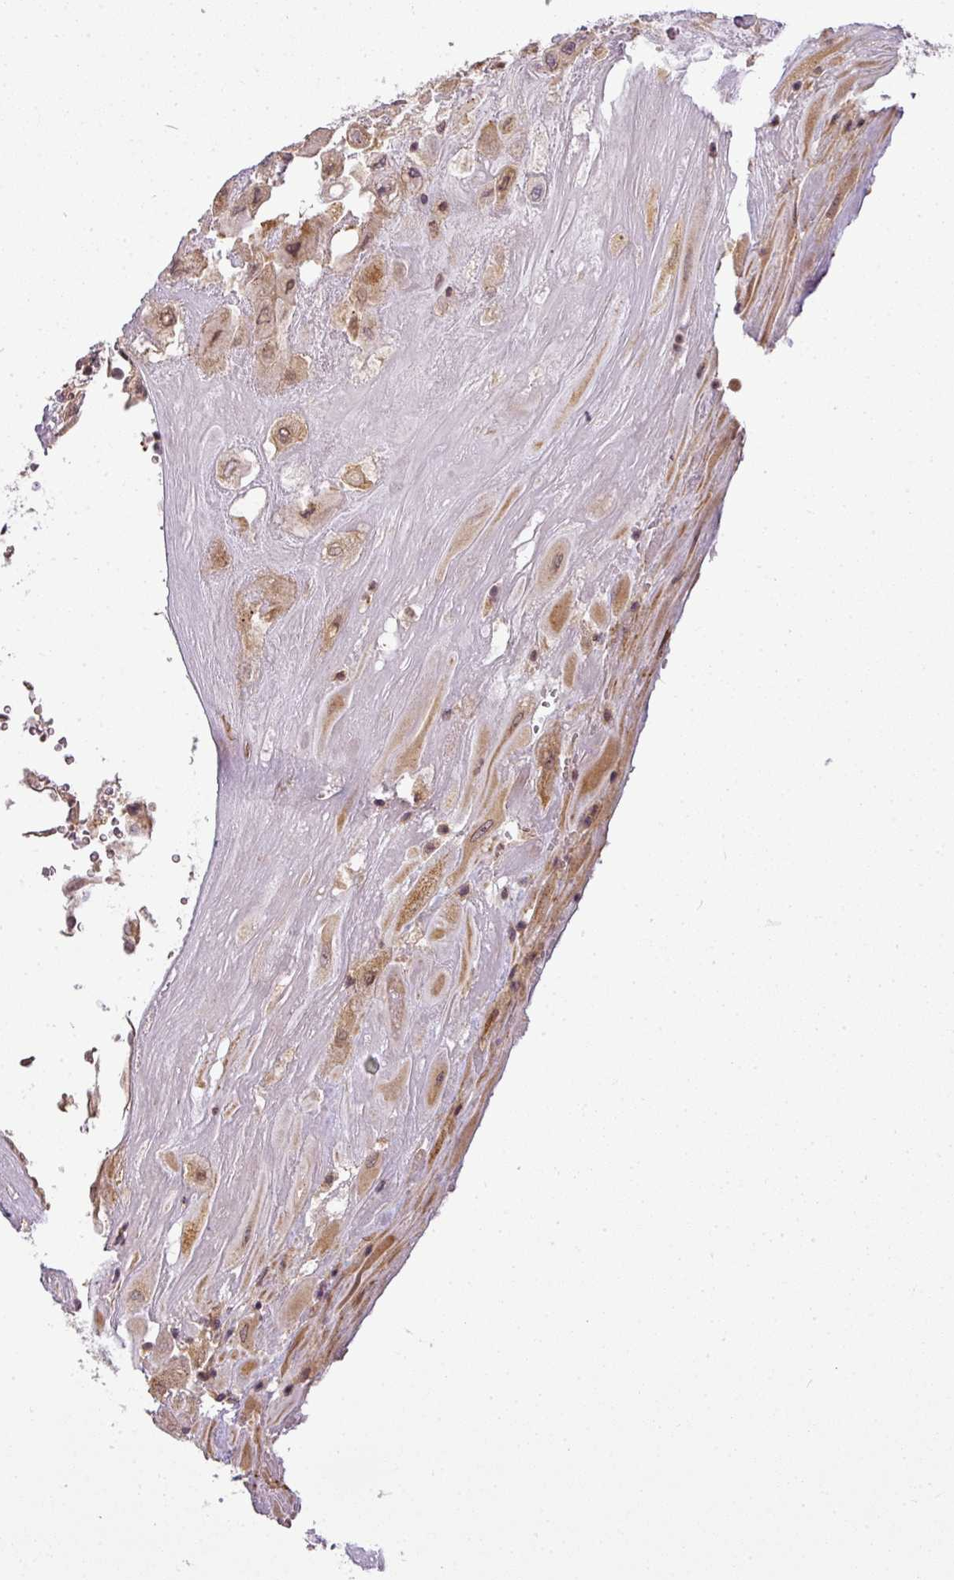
{"staining": {"intensity": "moderate", "quantity": ">75%", "location": "cytoplasmic/membranous,nuclear"}, "tissue": "placenta", "cell_type": "Decidual cells", "image_type": "normal", "snomed": [{"axis": "morphology", "description": "Normal tissue, NOS"}, {"axis": "topography", "description": "Placenta"}], "caption": "Immunohistochemistry of unremarkable placenta demonstrates medium levels of moderate cytoplasmic/membranous,nuclear positivity in approximately >75% of decidual cells.", "gene": "C1orf226", "patient": {"sex": "female", "age": 32}}